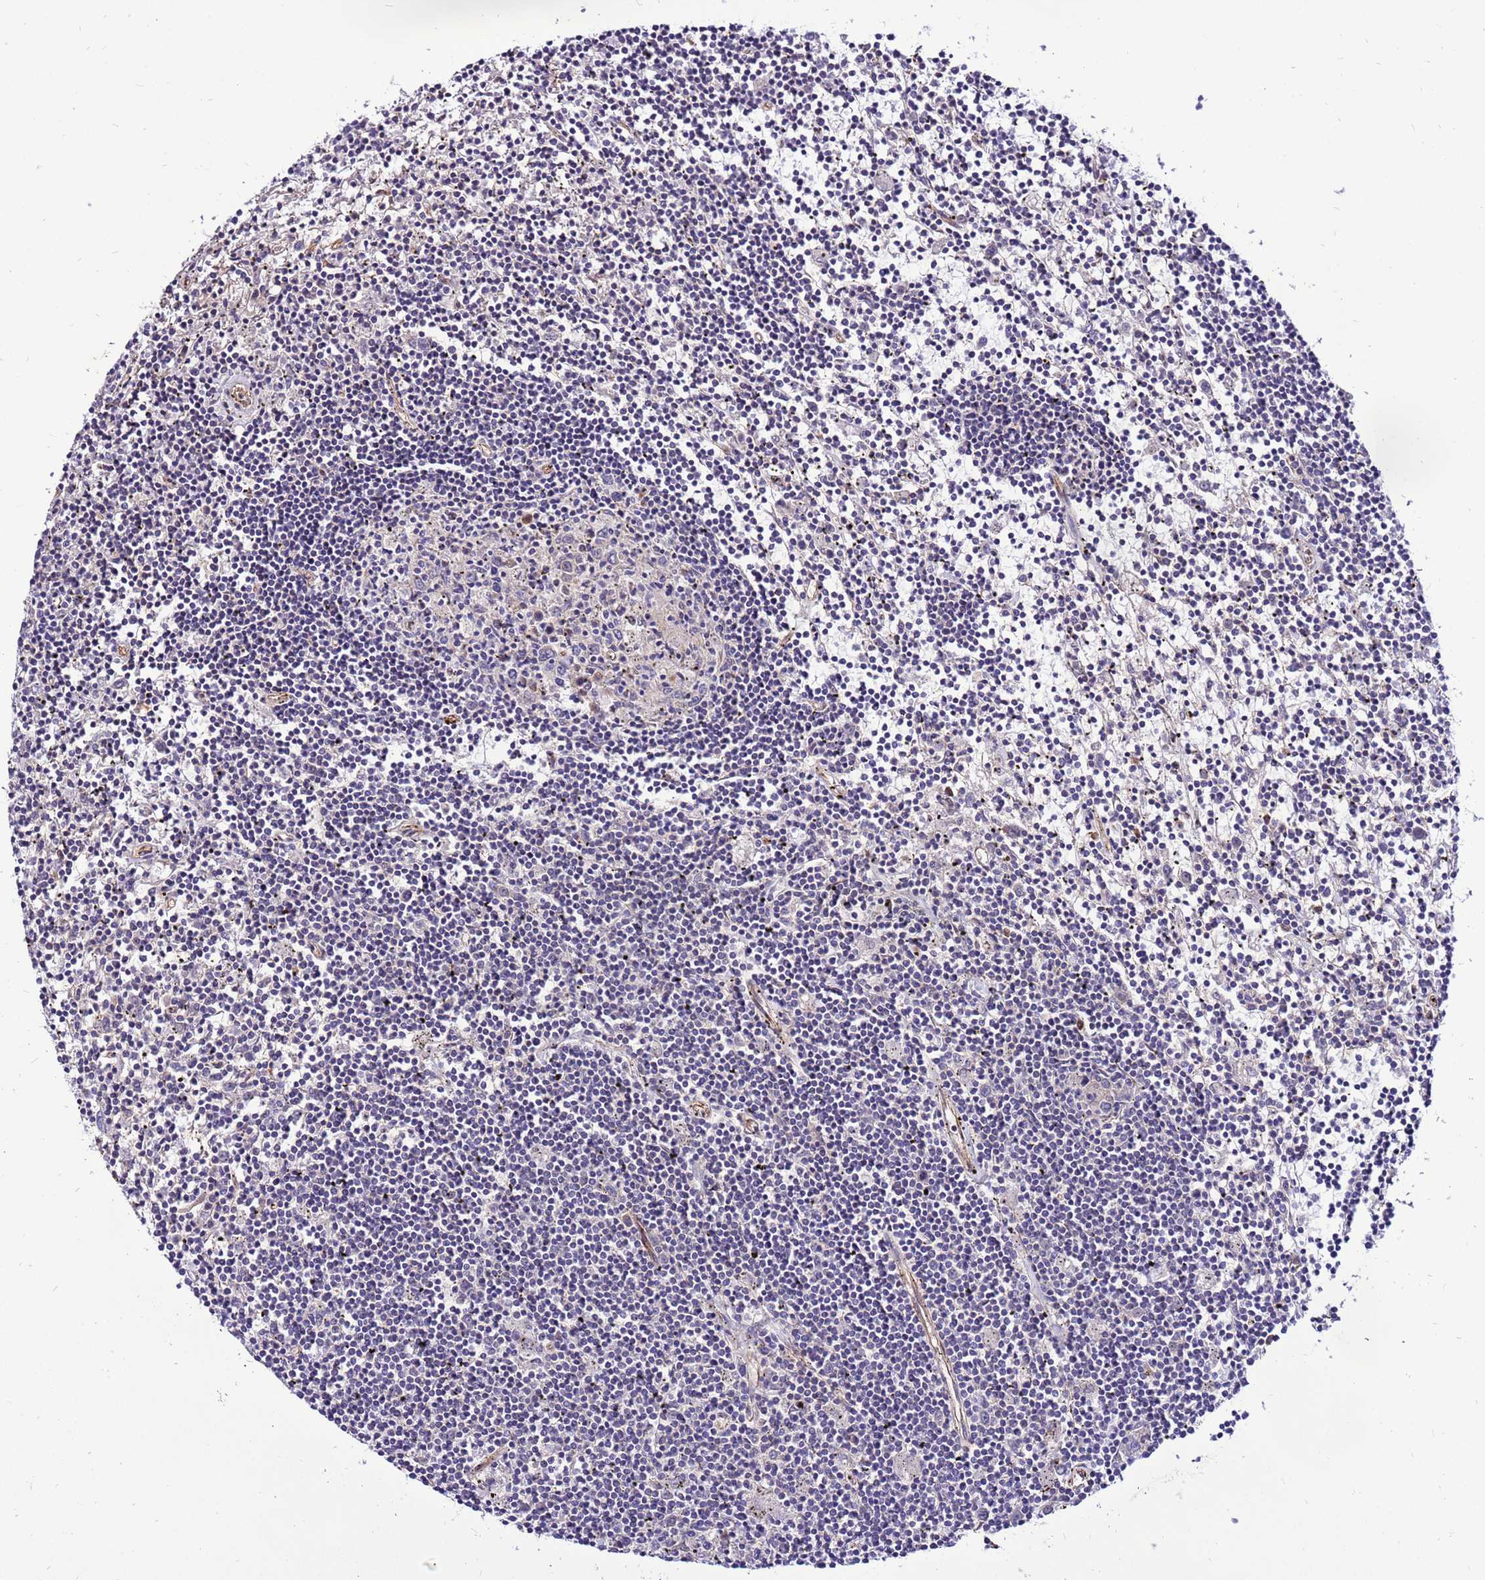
{"staining": {"intensity": "negative", "quantity": "none", "location": "none"}, "tissue": "lymphoma", "cell_type": "Tumor cells", "image_type": "cancer", "snomed": [{"axis": "morphology", "description": "Malignant lymphoma, non-Hodgkin's type, Low grade"}, {"axis": "topography", "description": "Spleen"}], "caption": "Lymphoma was stained to show a protein in brown. There is no significant positivity in tumor cells. (DAB IHC with hematoxylin counter stain).", "gene": "EI24", "patient": {"sex": "male", "age": 76}}